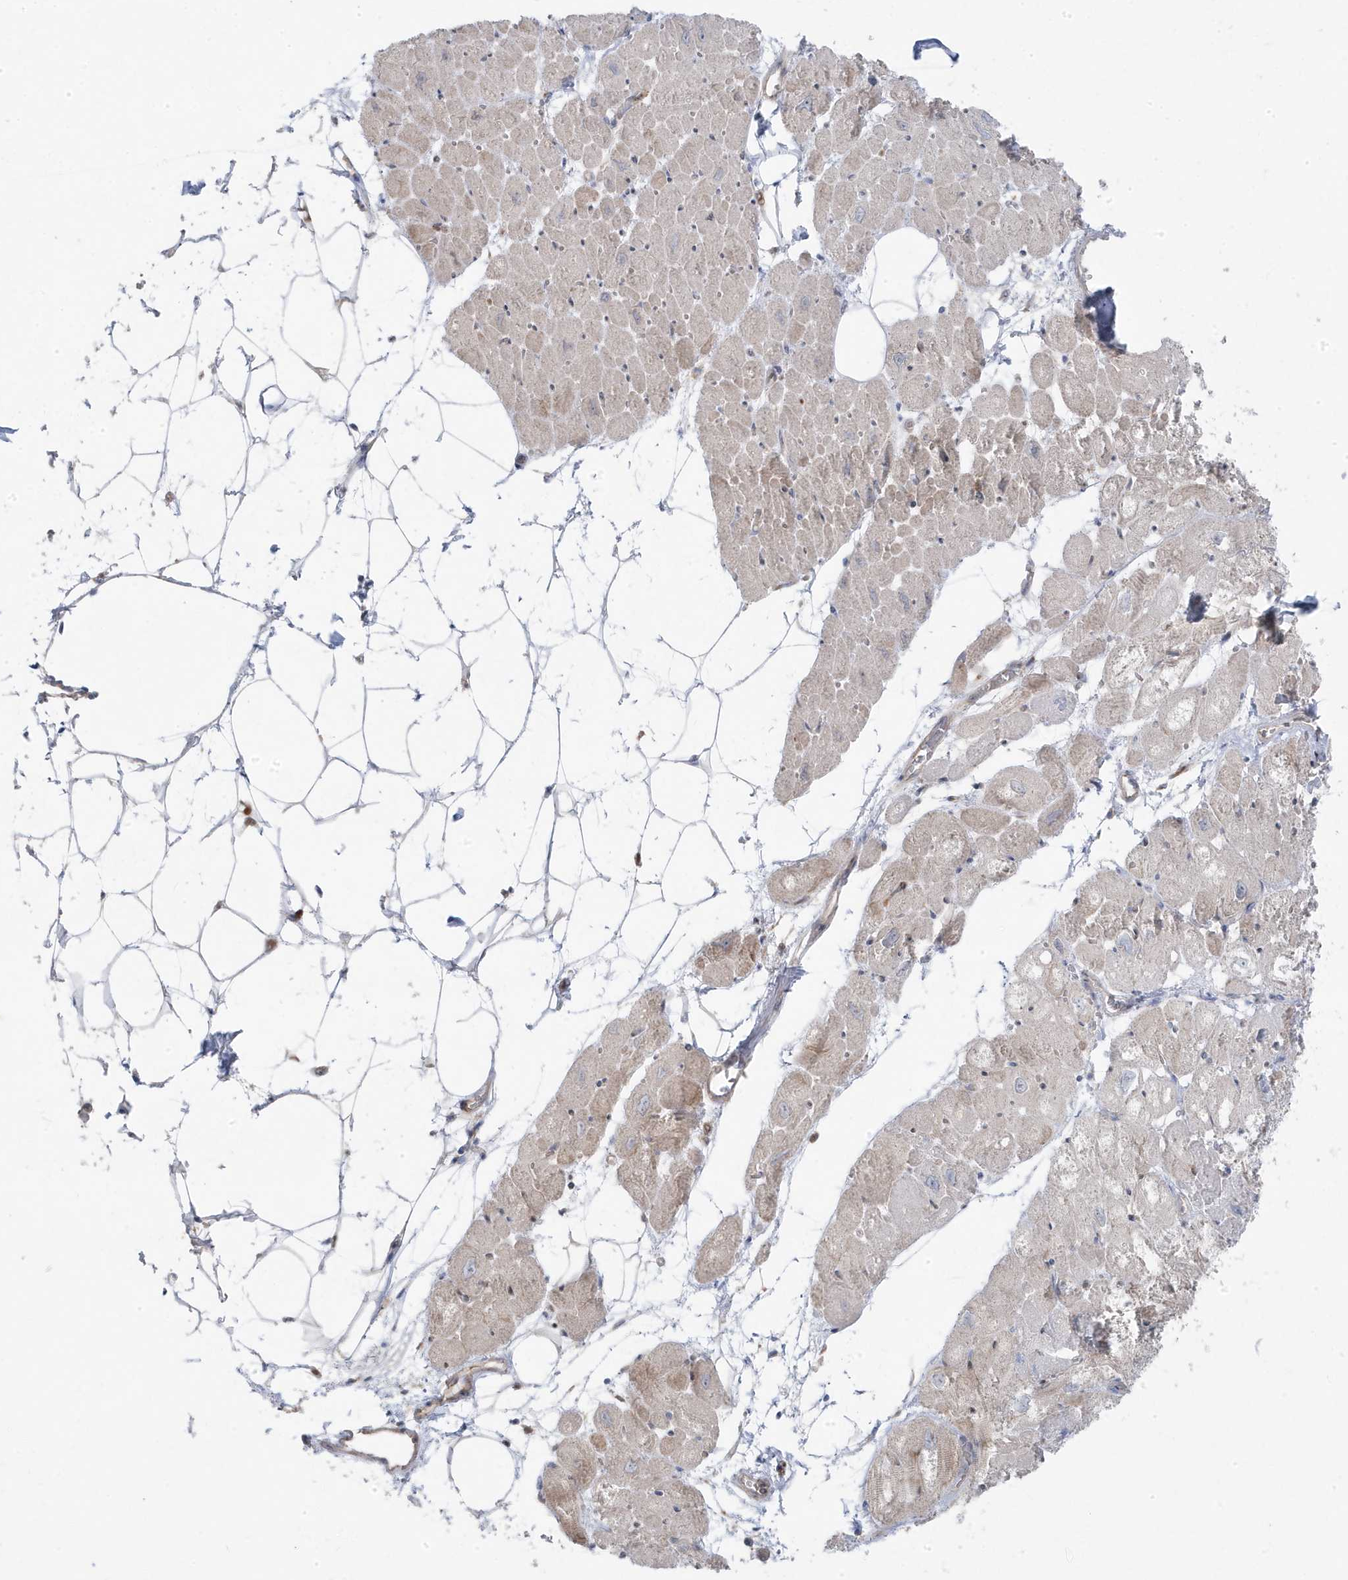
{"staining": {"intensity": "strong", "quantity": "25%-75%", "location": "cytoplasmic/membranous"}, "tissue": "heart muscle", "cell_type": "Cardiomyocytes", "image_type": "normal", "snomed": [{"axis": "morphology", "description": "Normal tissue, NOS"}, {"axis": "topography", "description": "Heart"}], "caption": "Brown immunohistochemical staining in benign heart muscle exhibits strong cytoplasmic/membranous staining in approximately 25%-75% of cardiomyocytes. (DAB (3,3'-diaminobenzidine) IHC, brown staining for protein, blue staining for nuclei).", "gene": "ZNF654", "patient": {"sex": "male", "age": 50}}